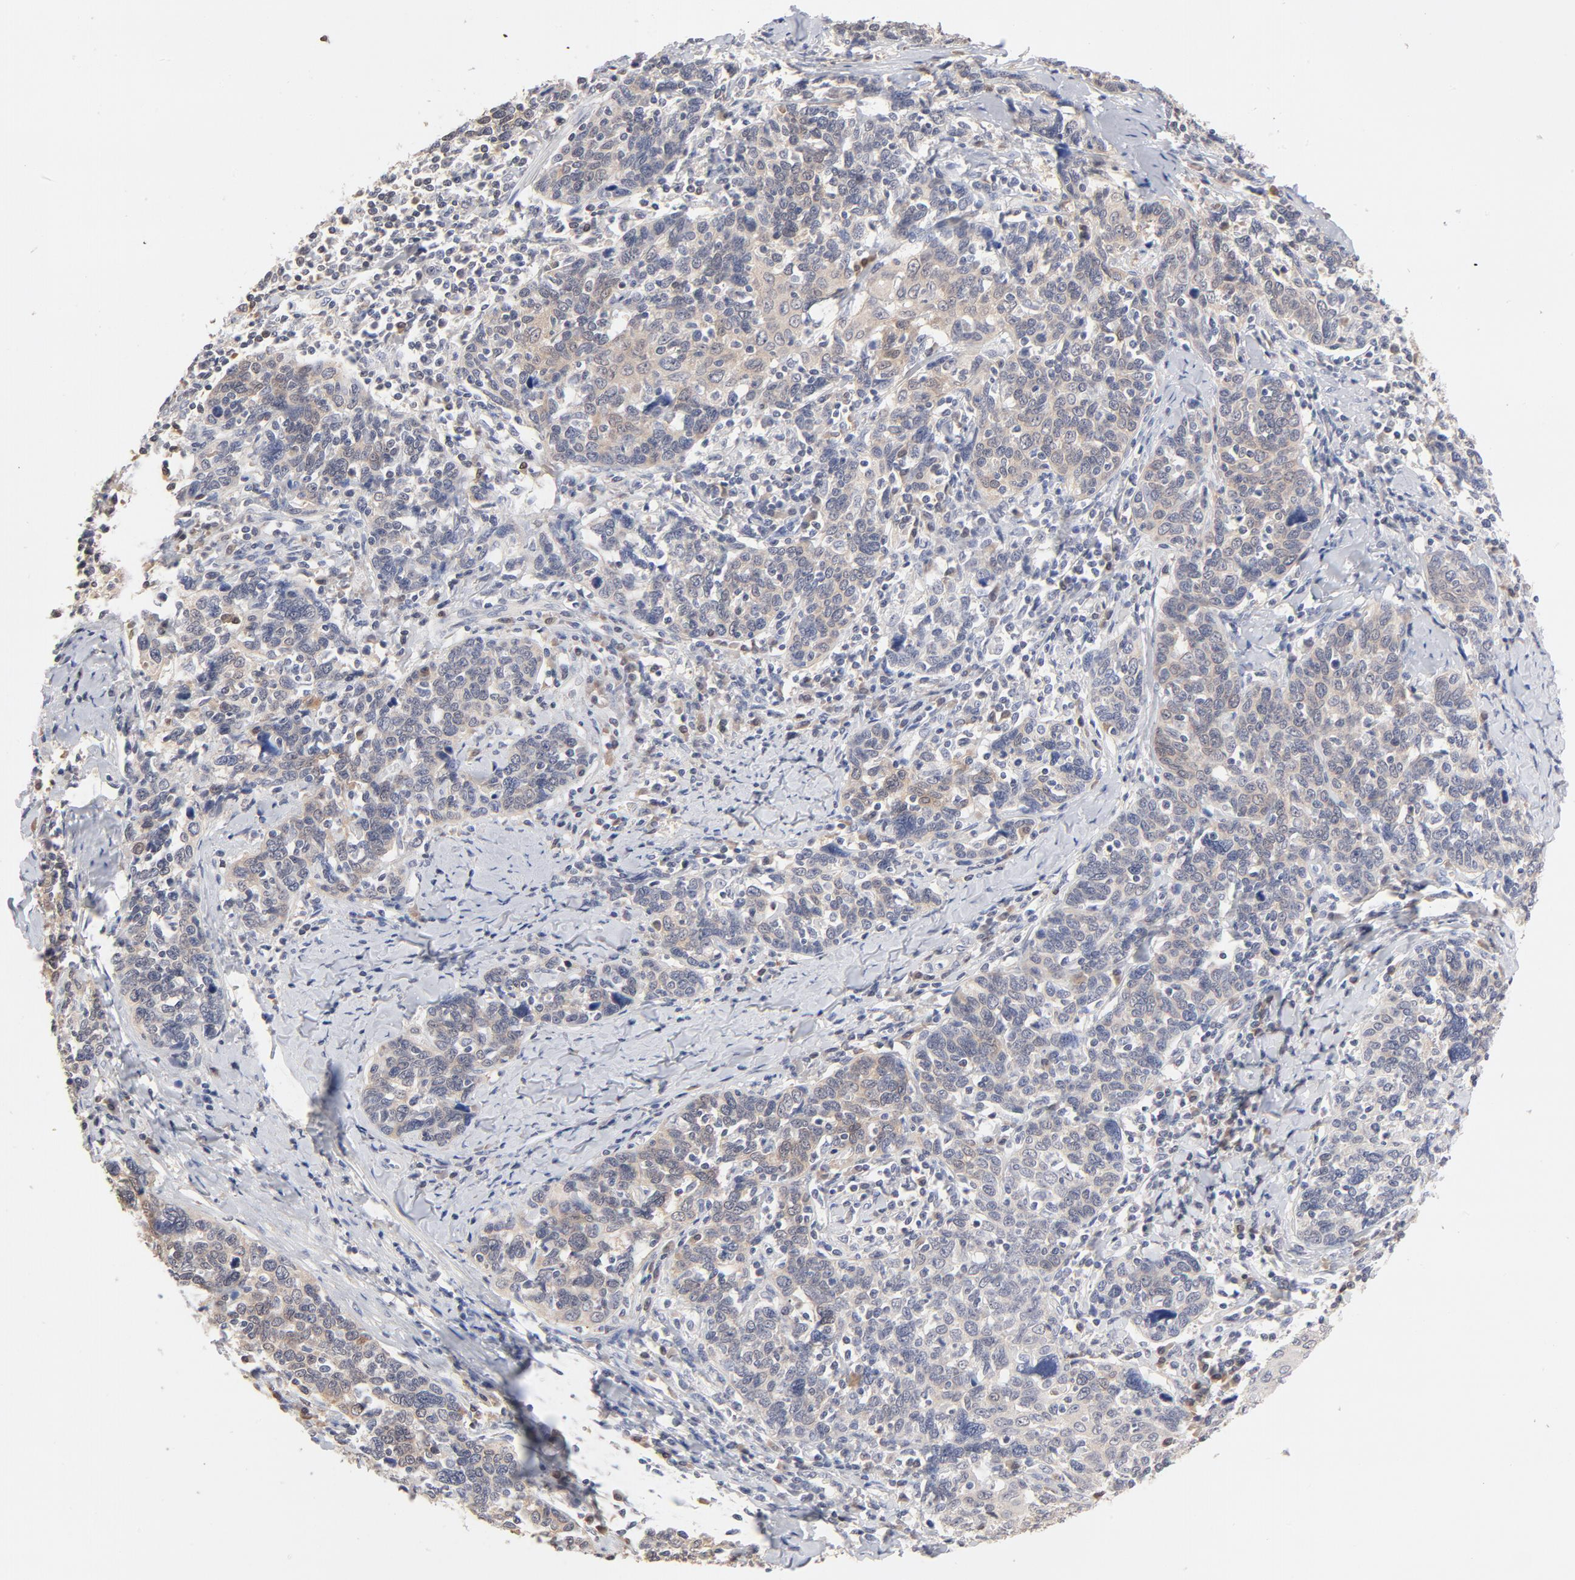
{"staining": {"intensity": "weak", "quantity": "25%-75%", "location": "cytoplasmic/membranous"}, "tissue": "cervical cancer", "cell_type": "Tumor cells", "image_type": "cancer", "snomed": [{"axis": "morphology", "description": "Squamous cell carcinoma, NOS"}, {"axis": "topography", "description": "Cervix"}], "caption": "Cervical cancer stained with a brown dye reveals weak cytoplasmic/membranous positive staining in about 25%-75% of tumor cells.", "gene": "MIF", "patient": {"sex": "female", "age": 41}}